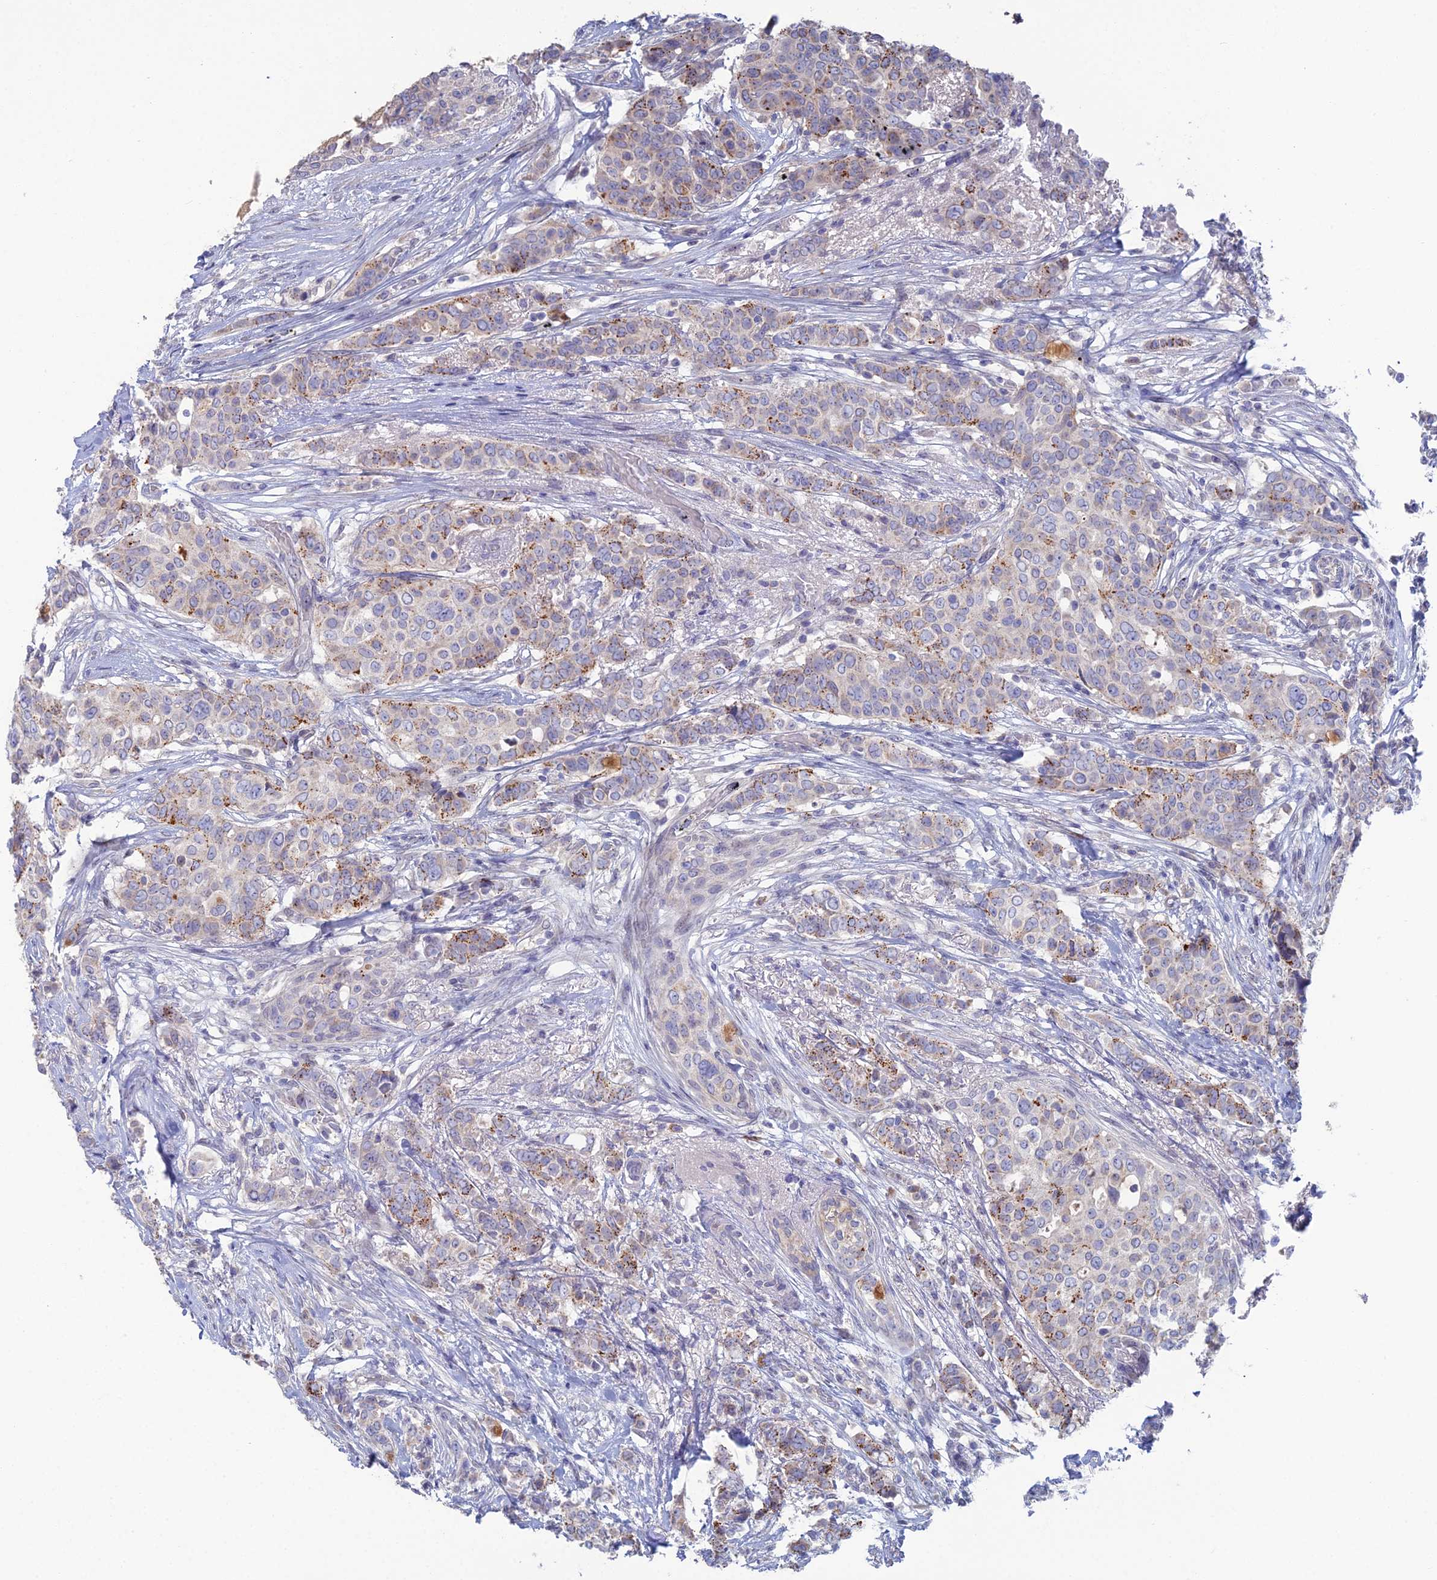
{"staining": {"intensity": "moderate", "quantity": "<25%", "location": "cytoplasmic/membranous"}, "tissue": "breast cancer", "cell_type": "Tumor cells", "image_type": "cancer", "snomed": [{"axis": "morphology", "description": "Lobular carcinoma"}, {"axis": "topography", "description": "Breast"}], "caption": "Human lobular carcinoma (breast) stained with a brown dye shows moderate cytoplasmic/membranous positive expression in about <25% of tumor cells.", "gene": "ARL16", "patient": {"sex": "female", "age": 51}}